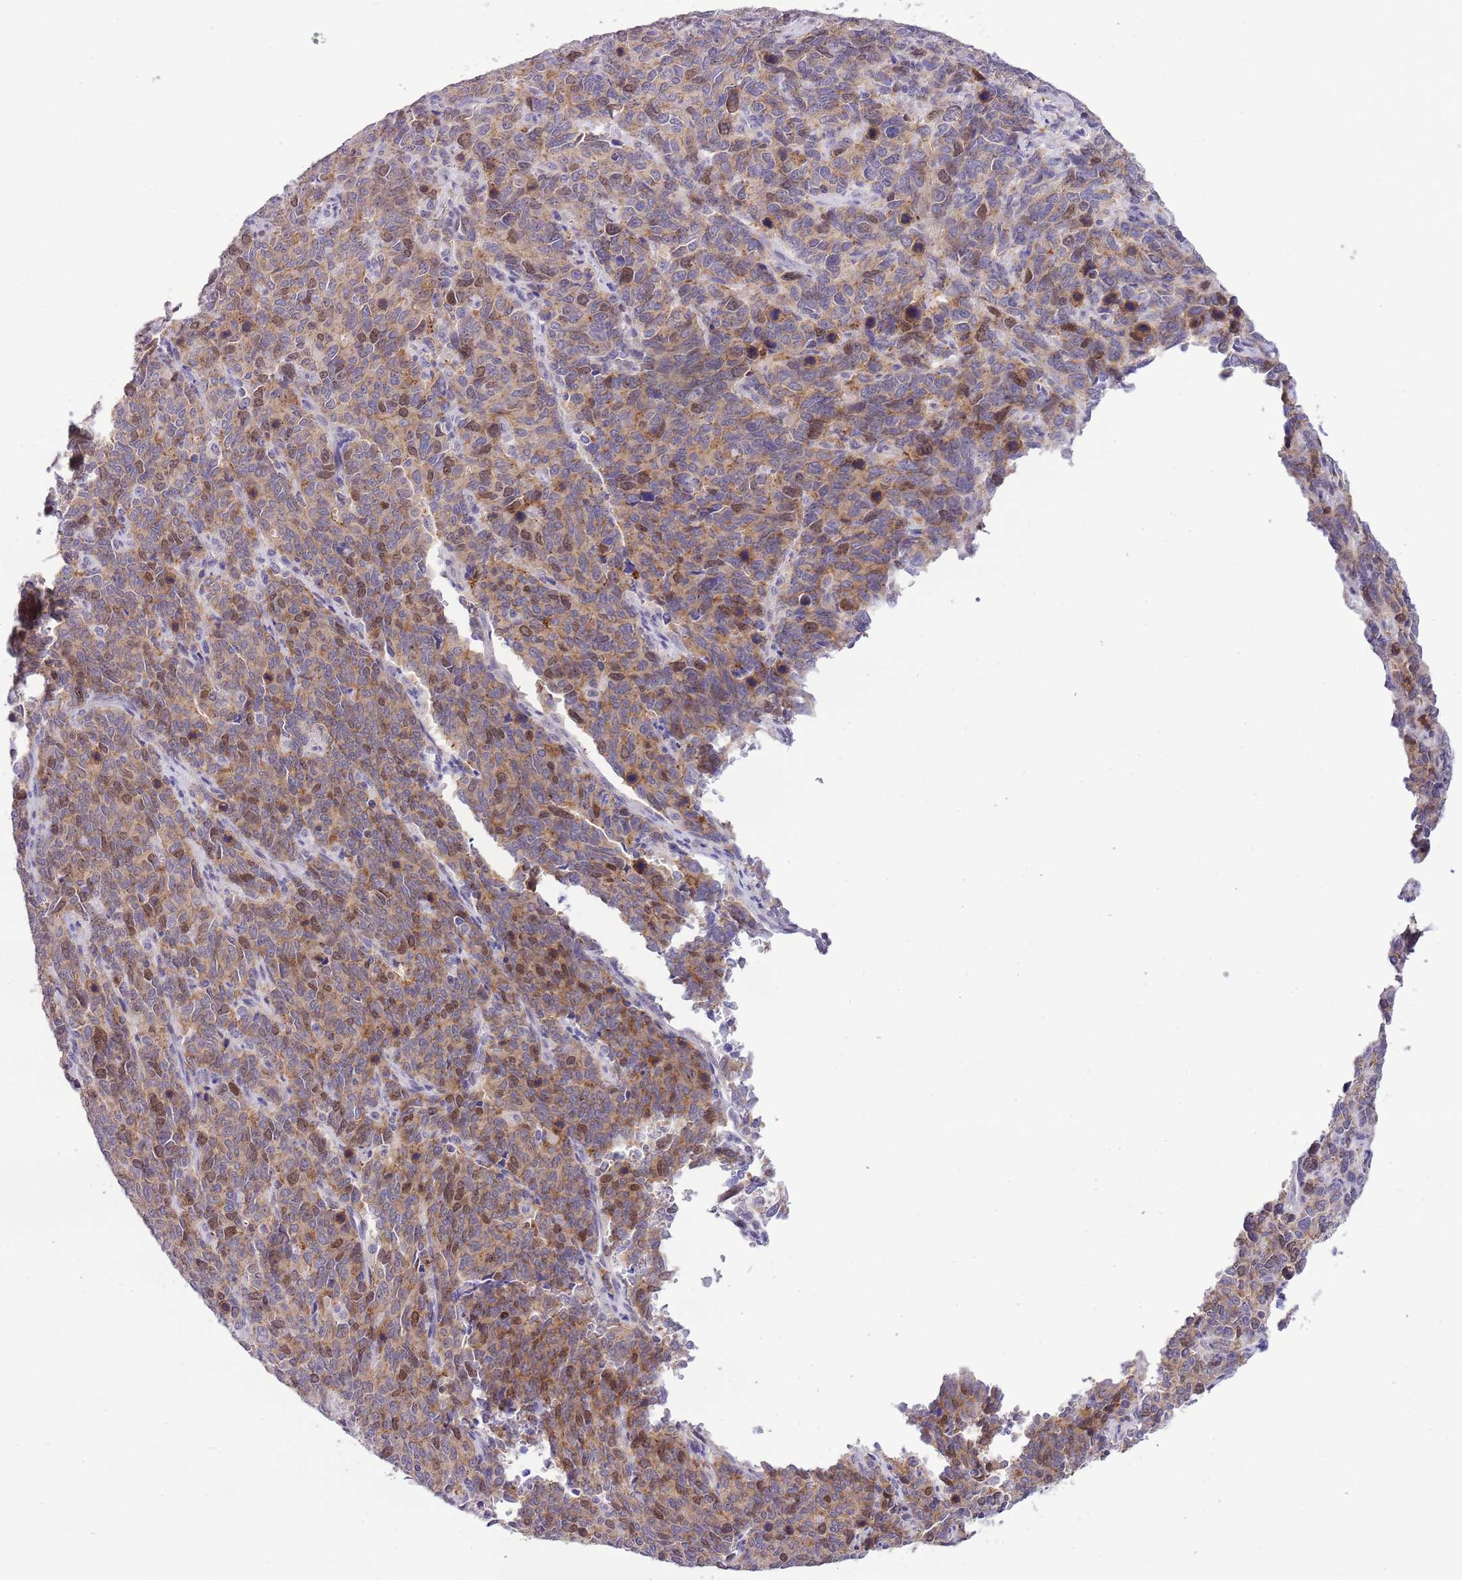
{"staining": {"intensity": "moderate", "quantity": ">75%", "location": "cytoplasmic/membranous"}, "tissue": "cervical cancer", "cell_type": "Tumor cells", "image_type": "cancer", "snomed": [{"axis": "morphology", "description": "Squamous cell carcinoma, NOS"}, {"axis": "topography", "description": "Cervix"}], "caption": "High-magnification brightfield microscopy of cervical squamous cell carcinoma stained with DAB (3,3'-diaminobenzidine) (brown) and counterstained with hematoxylin (blue). tumor cells exhibit moderate cytoplasmic/membranous positivity is identified in approximately>75% of cells. (DAB = brown stain, brightfield microscopy at high magnification).", "gene": "FBRSL1", "patient": {"sex": "female", "age": 60}}